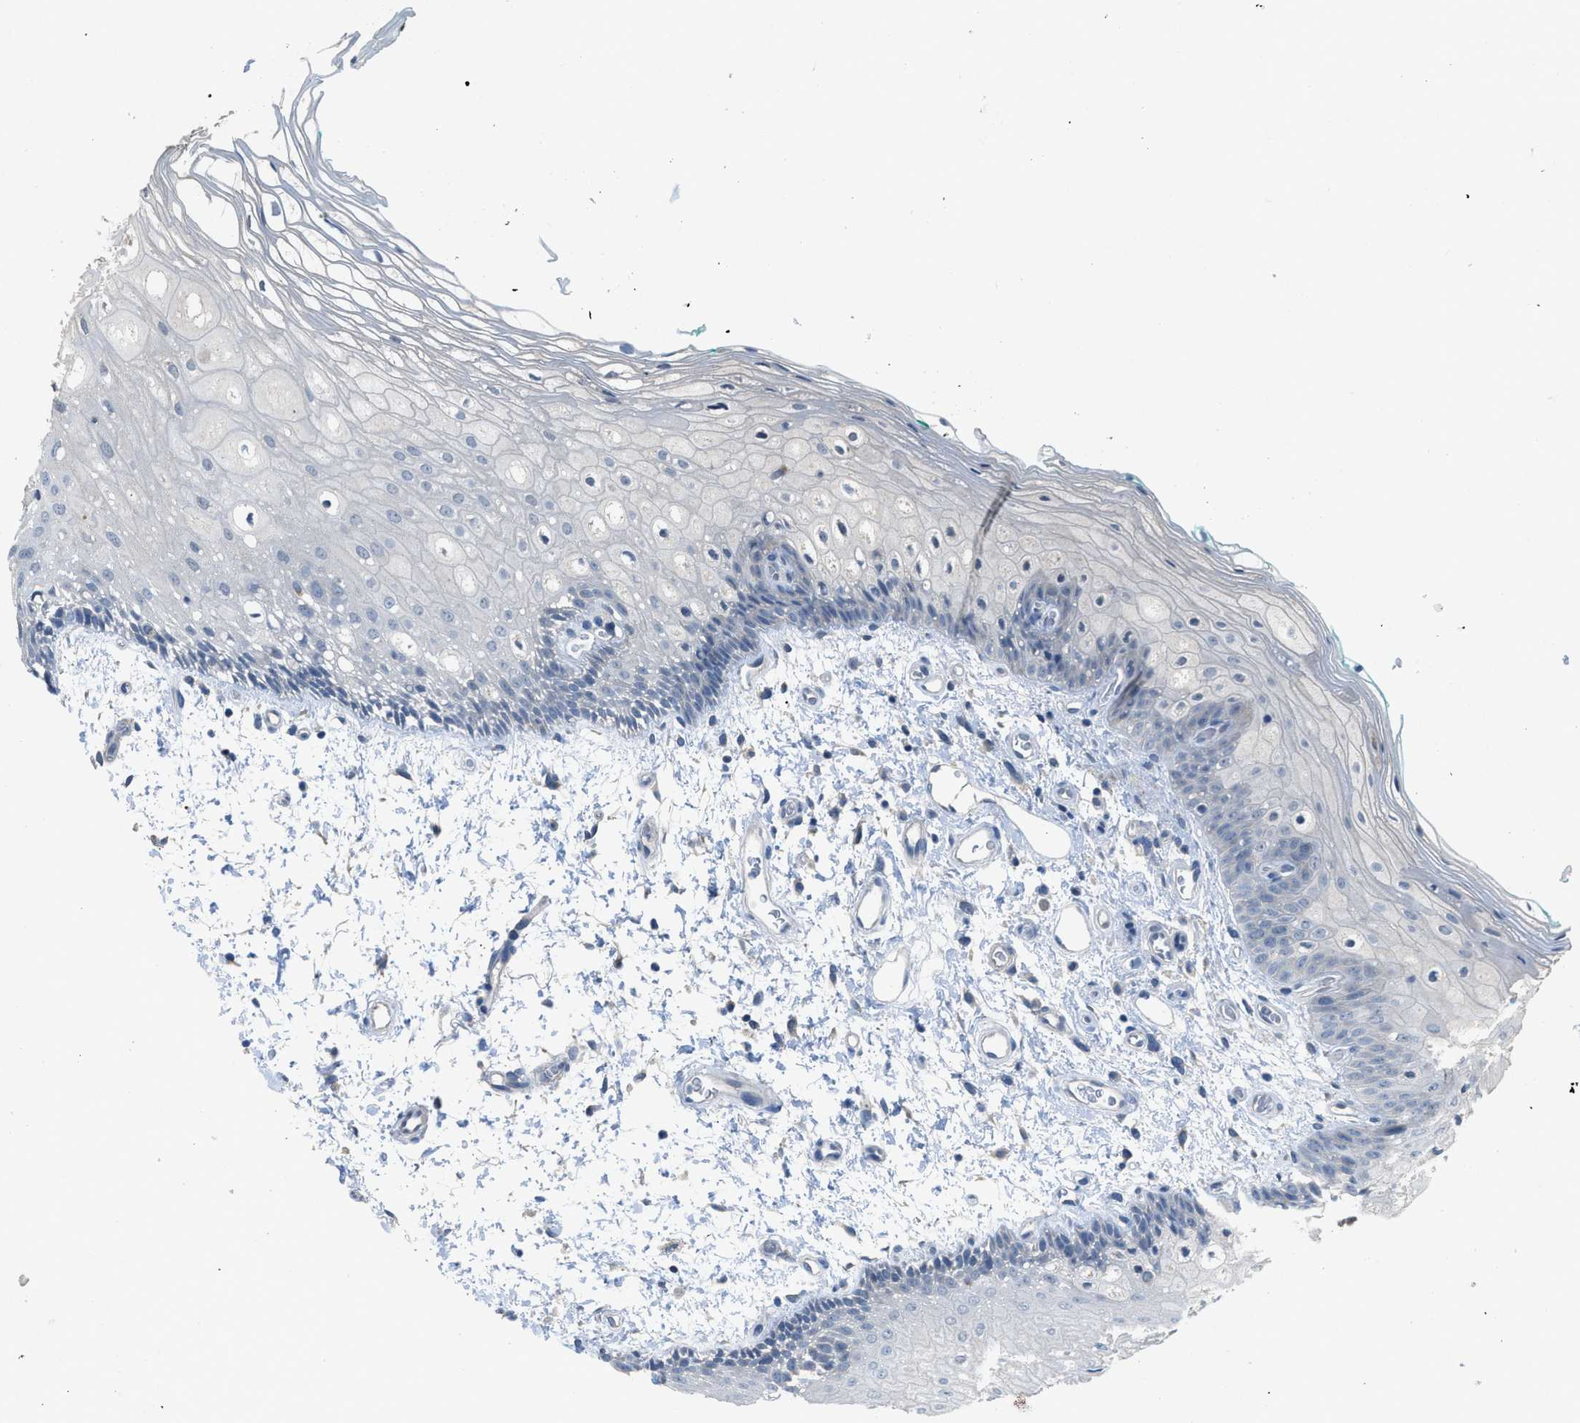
{"staining": {"intensity": "negative", "quantity": "none", "location": "none"}, "tissue": "oral mucosa", "cell_type": "Squamous epithelial cells", "image_type": "normal", "snomed": [{"axis": "morphology", "description": "Normal tissue, NOS"}, {"axis": "topography", "description": "Skeletal muscle"}, {"axis": "topography", "description": "Oral tissue"}, {"axis": "topography", "description": "Peripheral nerve tissue"}], "caption": "Immunohistochemistry of unremarkable oral mucosa exhibits no positivity in squamous epithelial cells.", "gene": "TIMD4", "patient": {"sex": "female", "age": 84}}